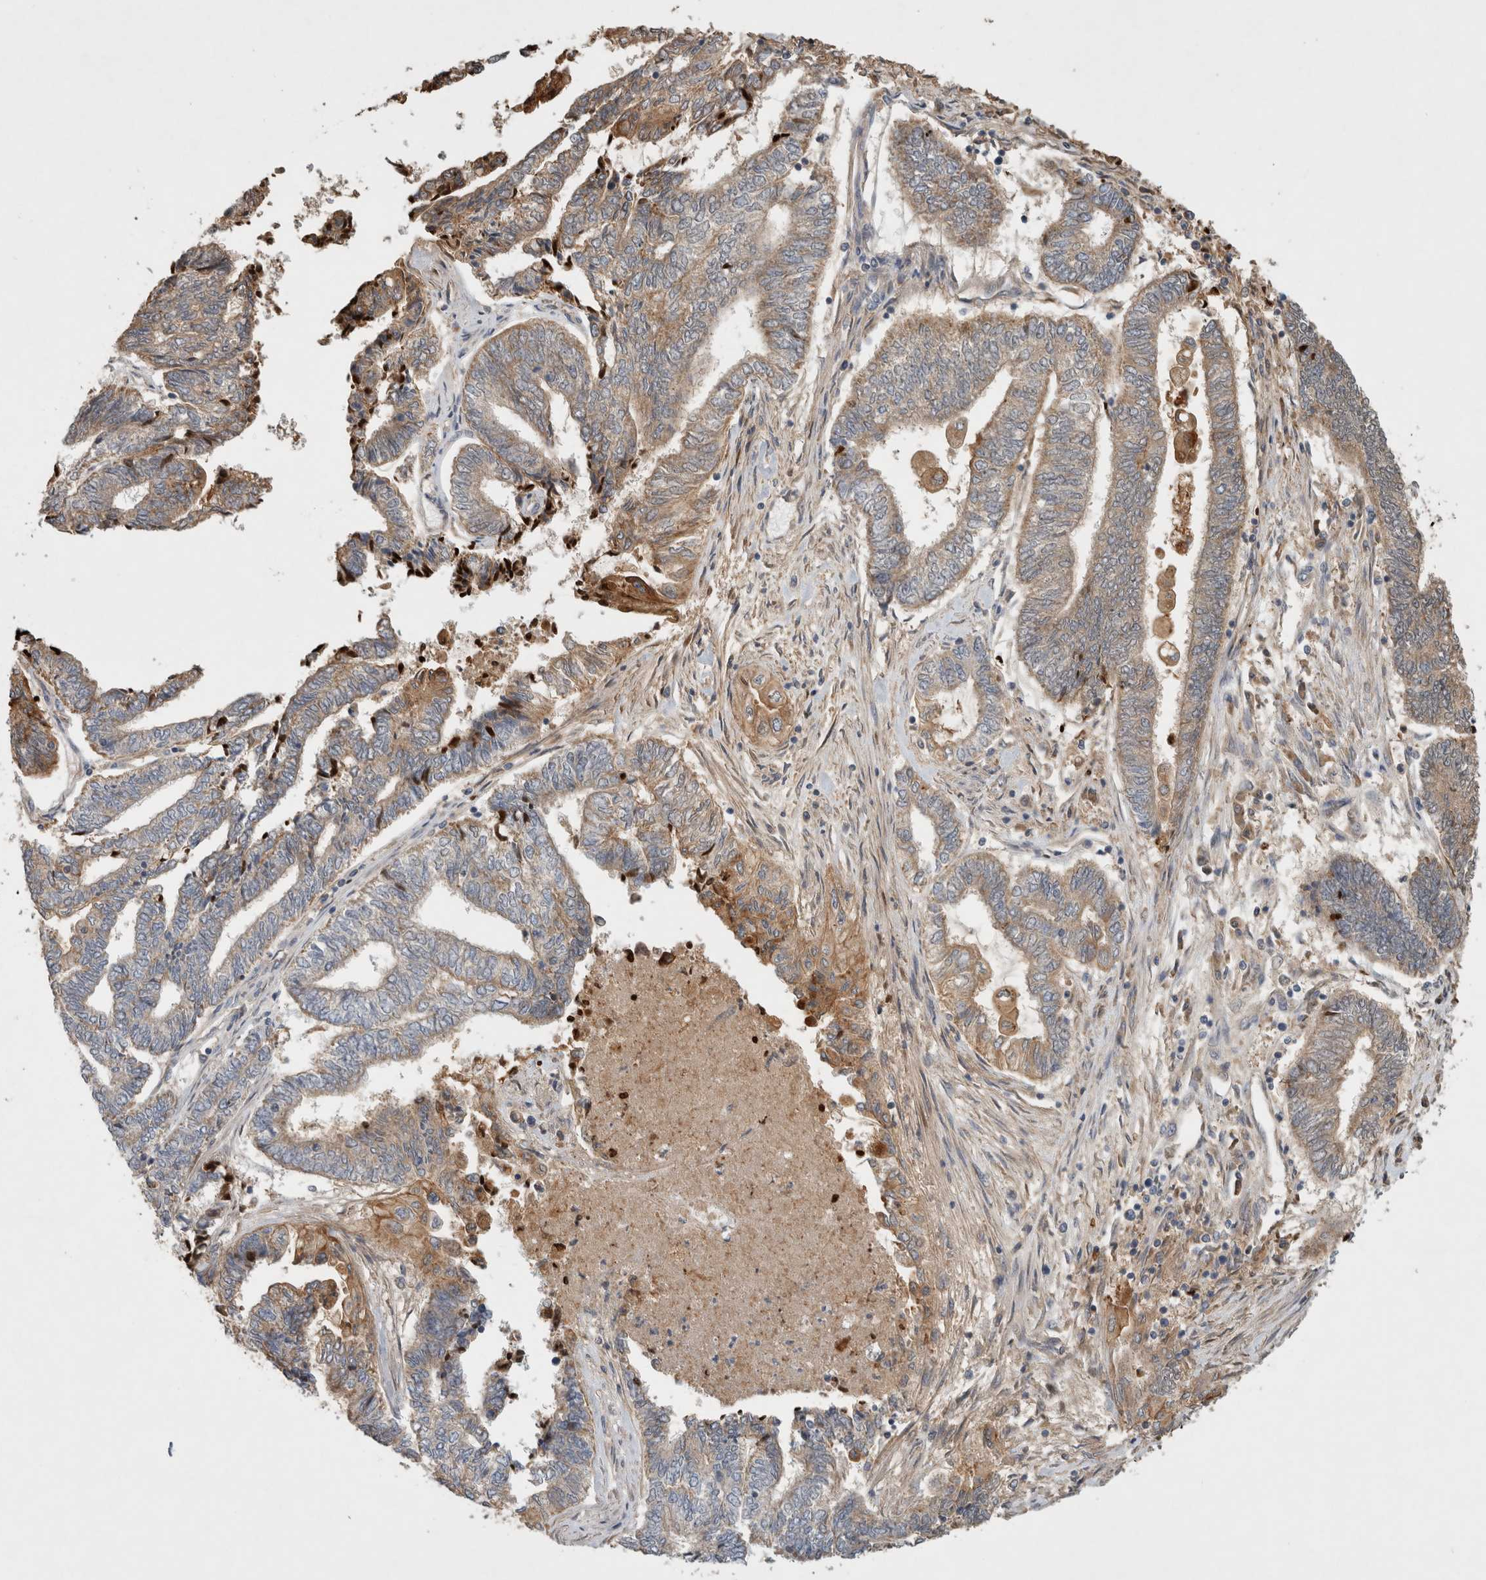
{"staining": {"intensity": "moderate", "quantity": "25%-75%", "location": "cytoplasmic/membranous"}, "tissue": "endometrial cancer", "cell_type": "Tumor cells", "image_type": "cancer", "snomed": [{"axis": "morphology", "description": "Adenocarcinoma, NOS"}, {"axis": "topography", "description": "Uterus"}, {"axis": "topography", "description": "Endometrium"}], "caption": "Tumor cells display medium levels of moderate cytoplasmic/membranous positivity in about 25%-75% of cells in human endometrial adenocarcinoma.", "gene": "SERAC1", "patient": {"sex": "female", "age": 70}}